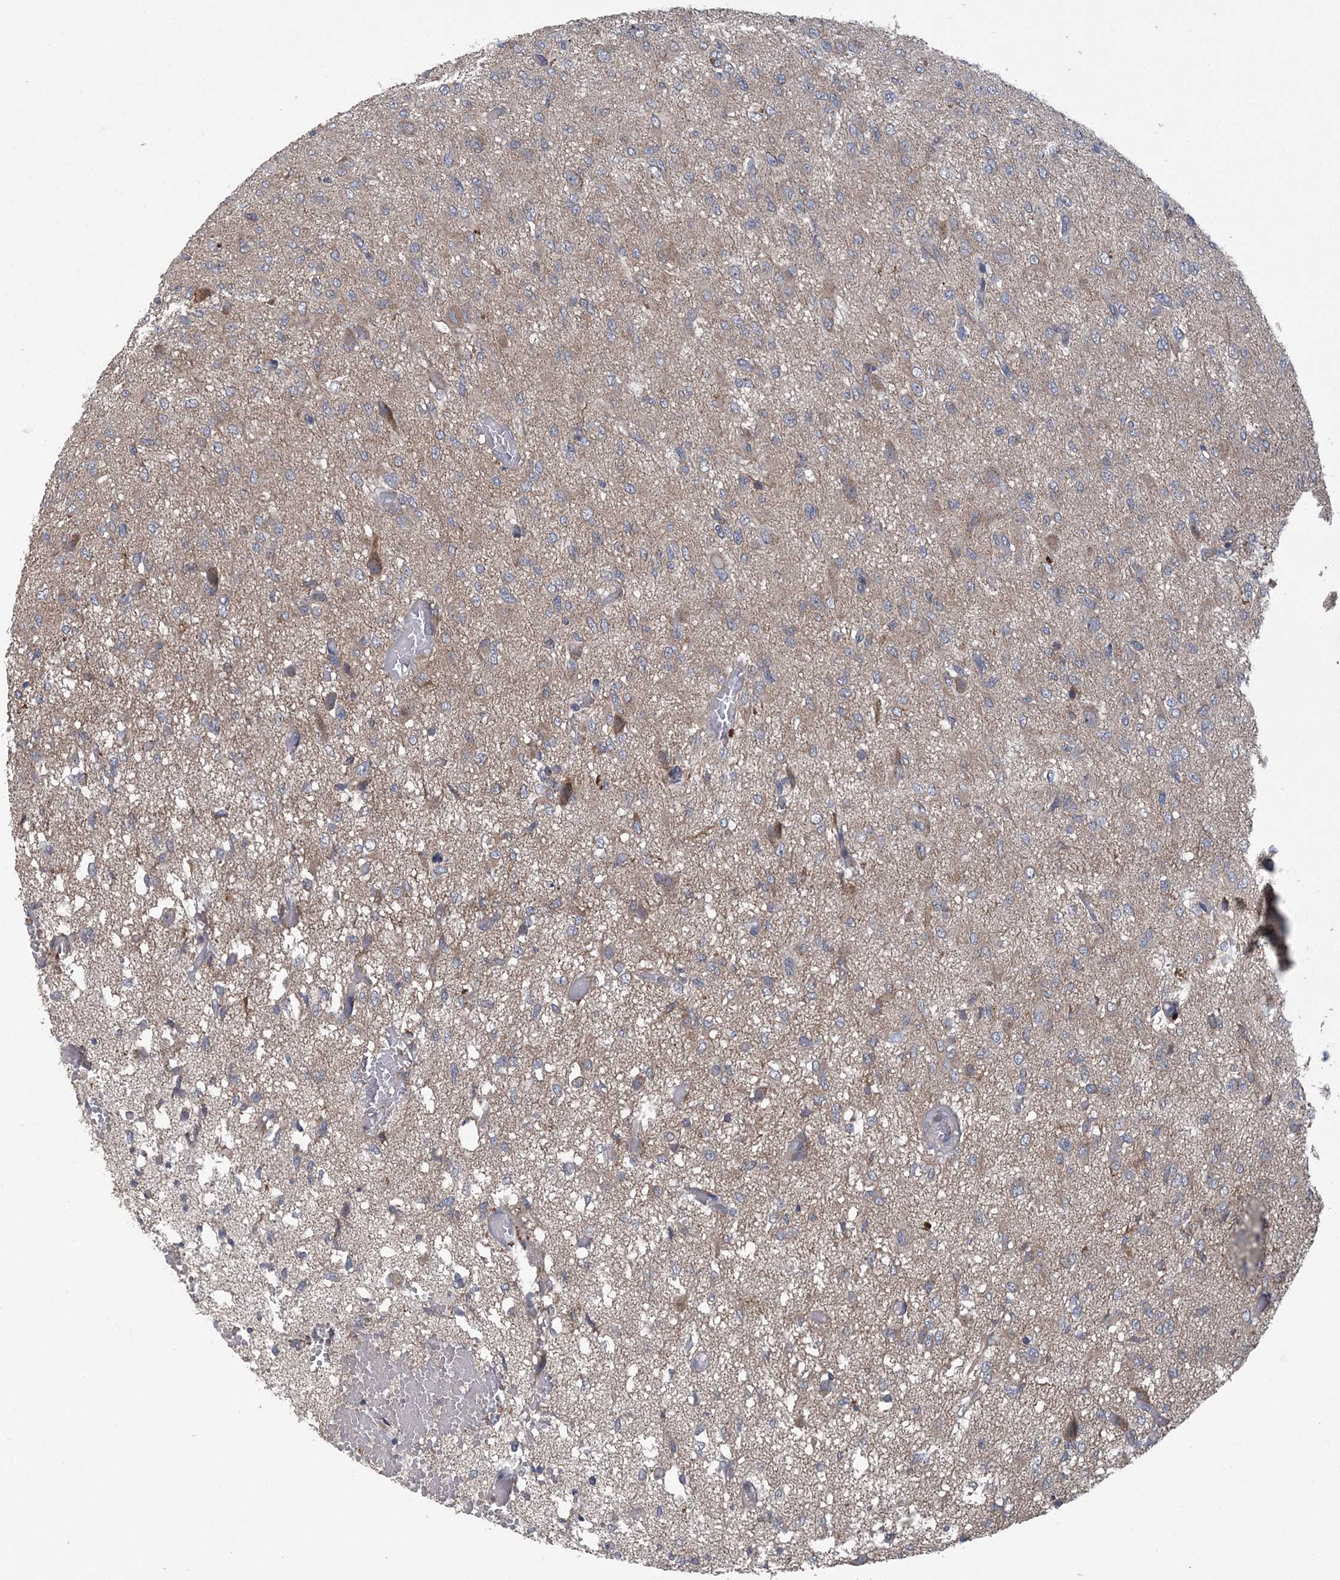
{"staining": {"intensity": "weak", "quantity": "<25%", "location": "cytoplasmic/membranous"}, "tissue": "glioma", "cell_type": "Tumor cells", "image_type": "cancer", "snomed": [{"axis": "morphology", "description": "Glioma, malignant, High grade"}, {"axis": "topography", "description": "Brain"}], "caption": "This image is of malignant high-grade glioma stained with immunohistochemistry (IHC) to label a protein in brown with the nuclei are counter-stained blue. There is no positivity in tumor cells.", "gene": "MYO9B", "patient": {"sex": "female", "age": 59}}